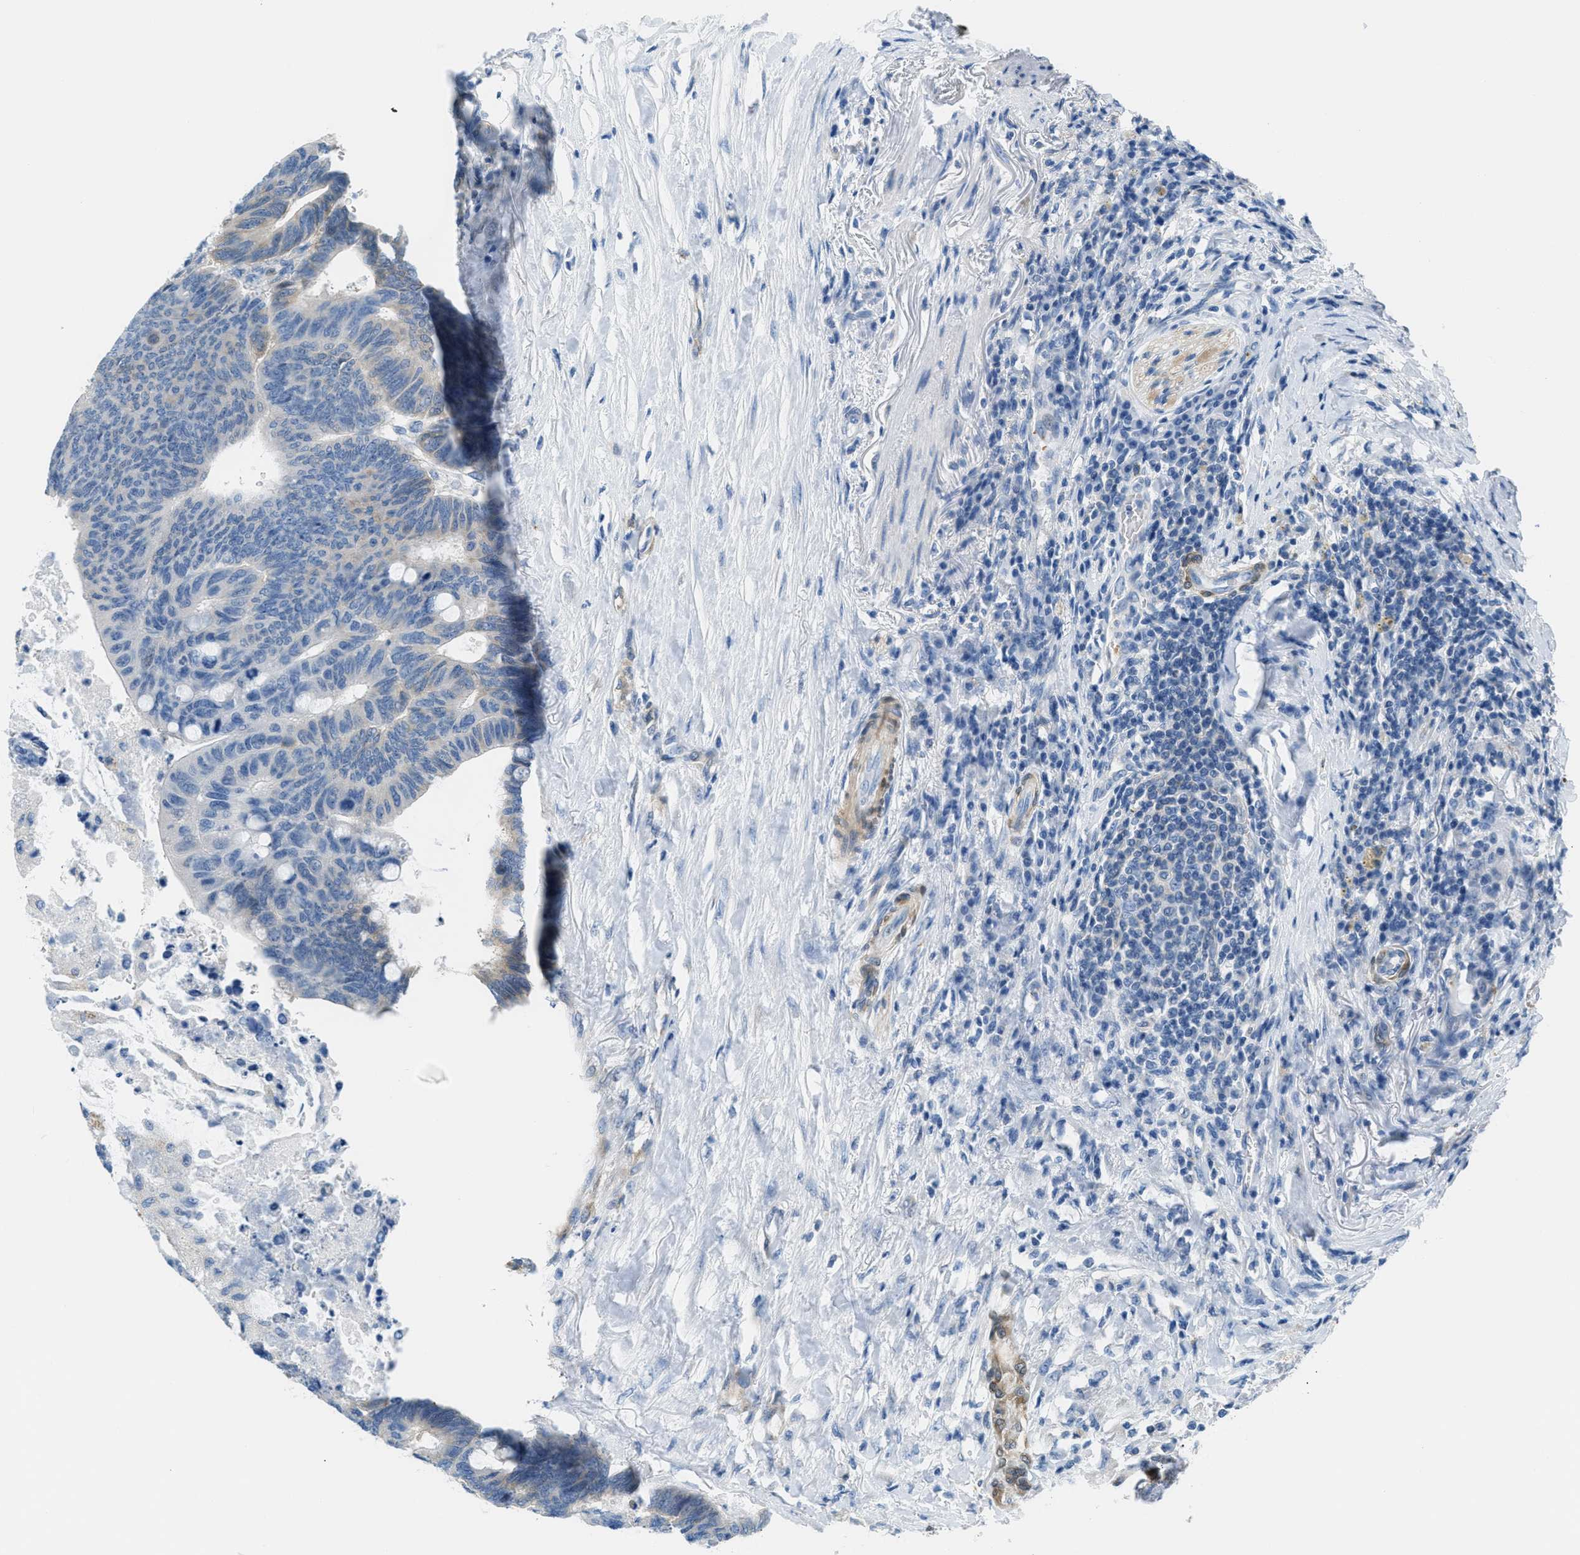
{"staining": {"intensity": "negative", "quantity": "none", "location": "none"}, "tissue": "colorectal cancer", "cell_type": "Tumor cells", "image_type": "cancer", "snomed": [{"axis": "morphology", "description": "Normal tissue, NOS"}, {"axis": "morphology", "description": "Adenocarcinoma, NOS"}, {"axis": "topography", "description": "Rectum"}, {"axis": "topography", "description": "Peripheral nerve tissue"}], "caption": "Protein analysis of adenocarcinoma (colorectal) exhibits no significant staining in tumor cells. (DAB (3,3'-diaminobenzidine) IHC, high magnification).", "gene": "MAPRE2", "patient": {"sex": "male", "age": 92}}